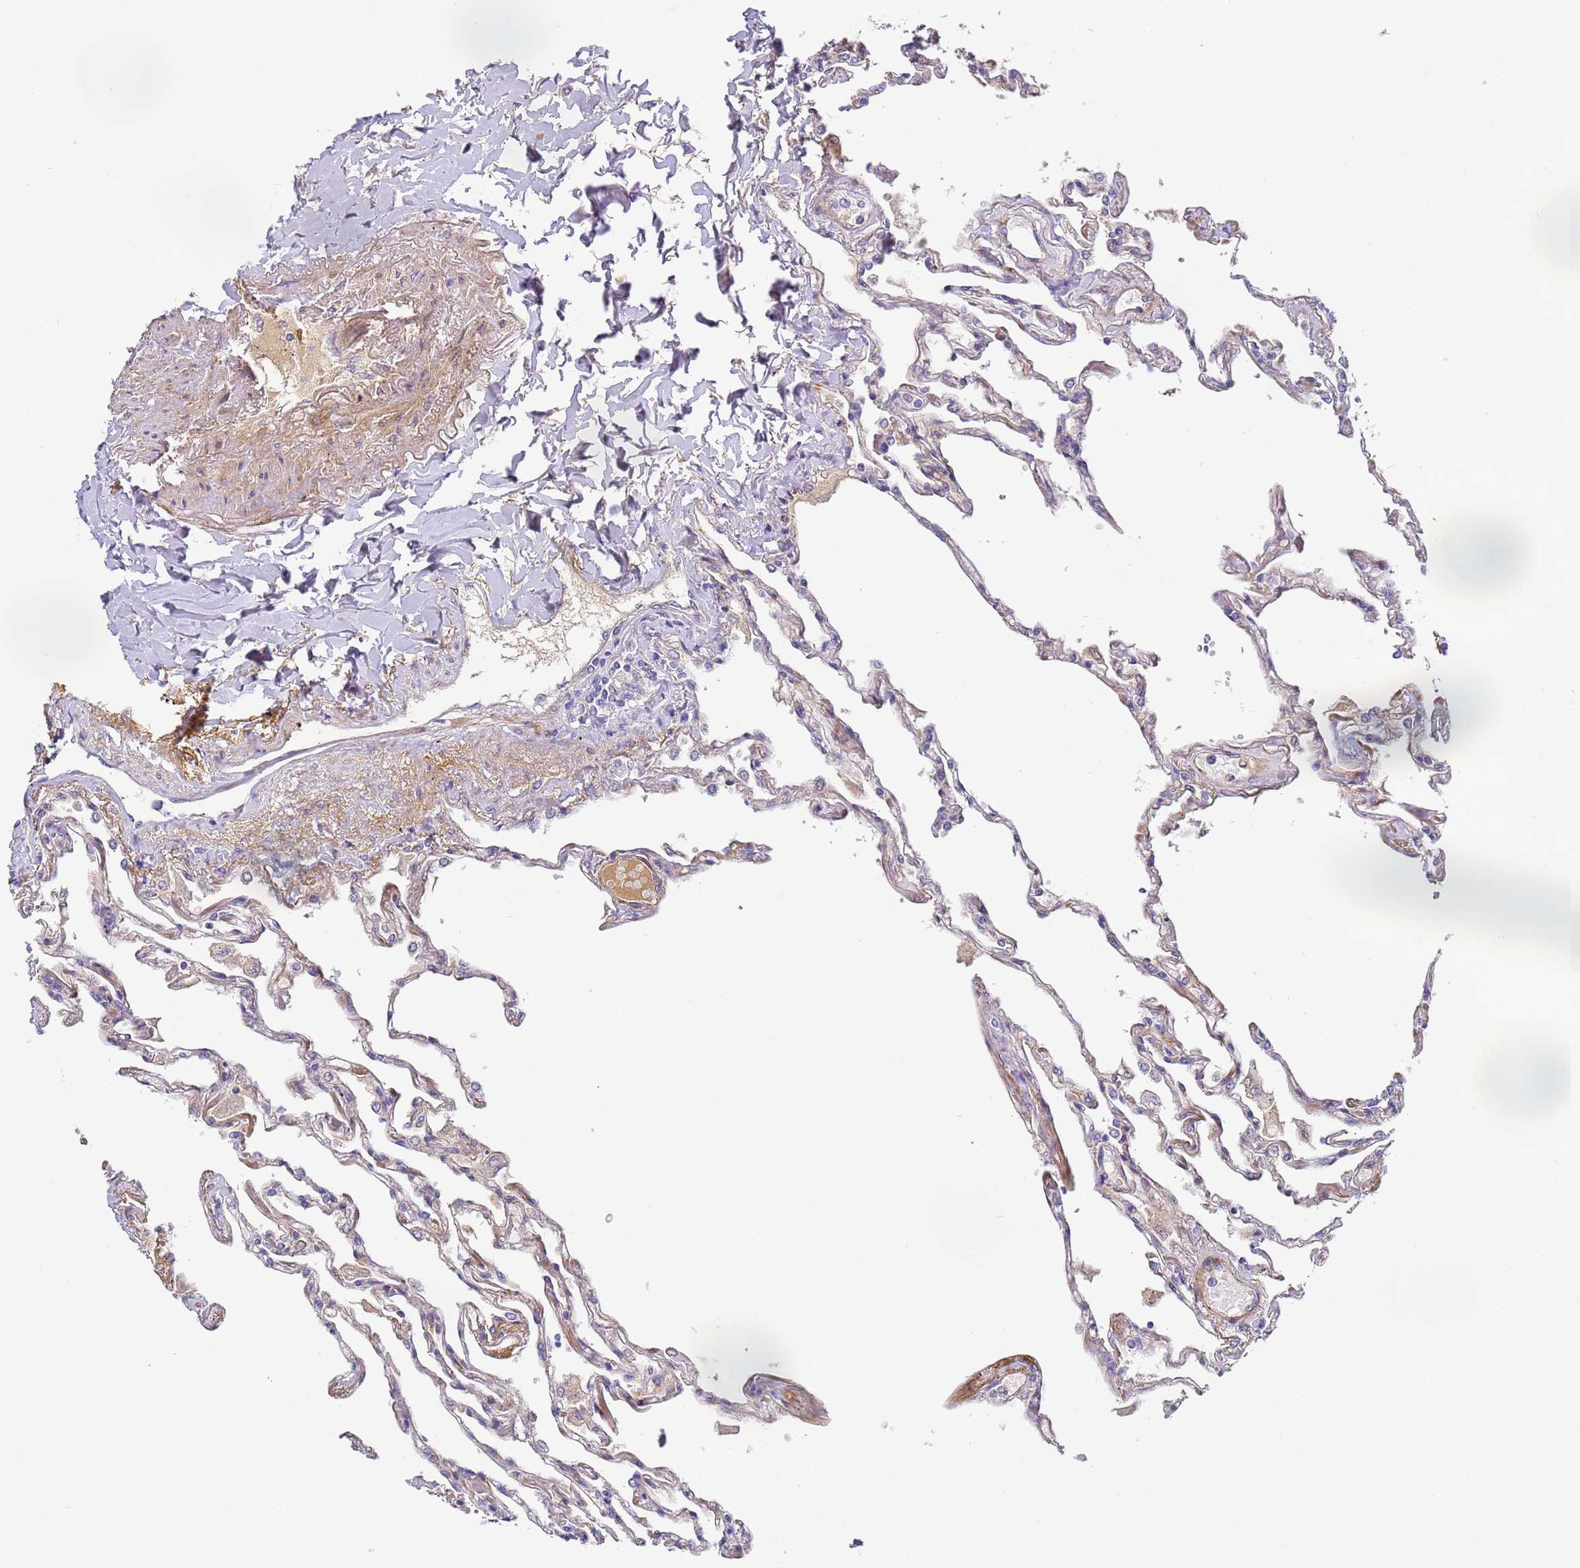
{"staining": {"intensity": "moderate", "quantity": "25%-75%", "location": "cytoplasmic/membranous"}, "tissue": "lung", "cell_type": "Alveolar cells", "image_type": "normal", "snomed": [{"axis": "morphology", "description": "Normal tissue, NOS"}, {"axis": "topography", "description": "Lung"}], "caption": "Moderate cytoplasmic/membranous staining is present in about 25%-75% of alveolar cells in normal lung. (DAB IHC with brightfield microscopy, high magnification).", "gene": "CFHR1", "patient": {"sex": "female", "age": 67}}